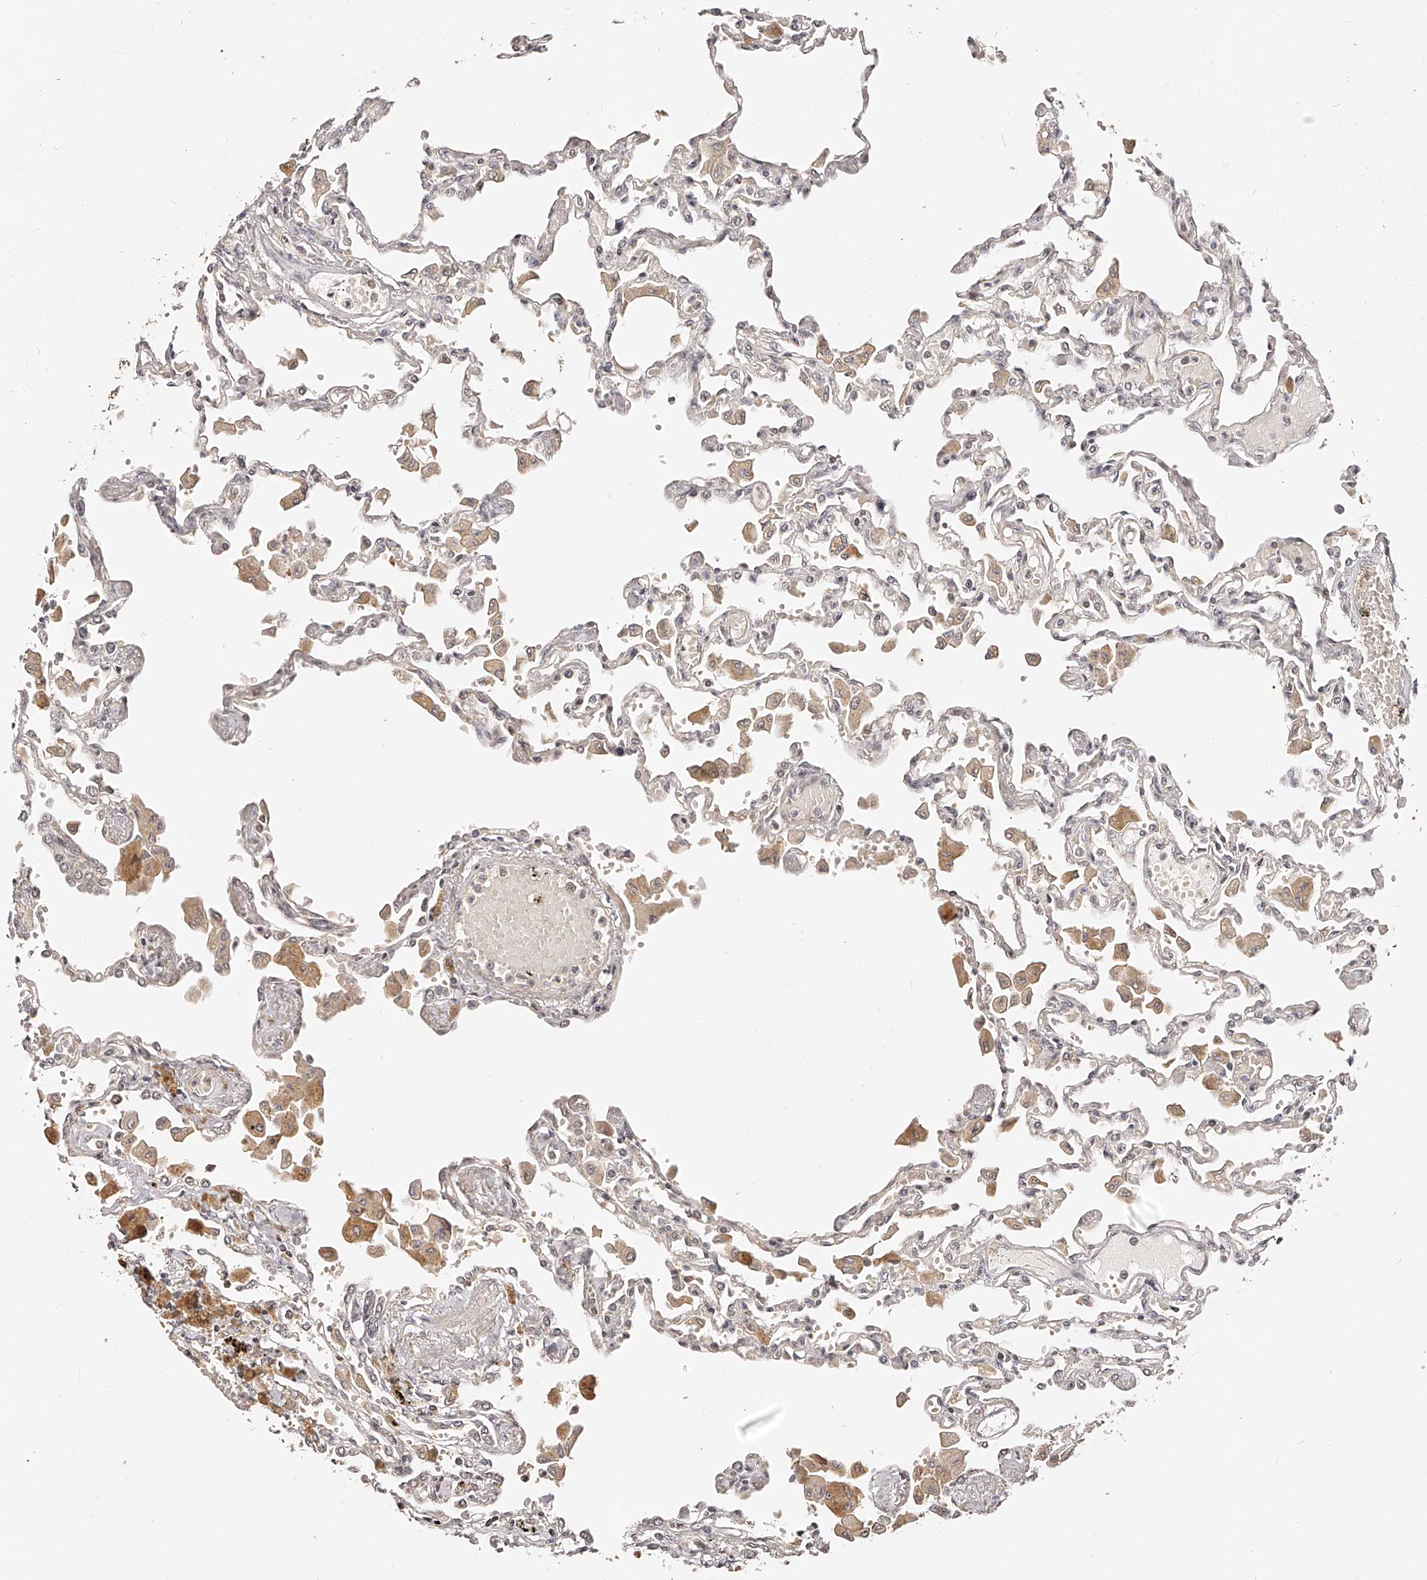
{"staining": {"intensity": "weak", "quantity": "<25%", "location": "cytoplasmic/membranous"}, "tissue": "lung", "cell_type": "Alveolar cells", "image_type": "normal", "snomed": [{"axis": "morphology", "description": "Normal tissue, NOS"}, {"axis": "topography", "description": "Bronchus"}, {"axis": "topography", "description": "Lung"}], "caption": "Image shows no significant protein expression in alveolar cells of normal lung.", "gene": "ZNF789", "patient": {"sex": "female", "age": 49}}